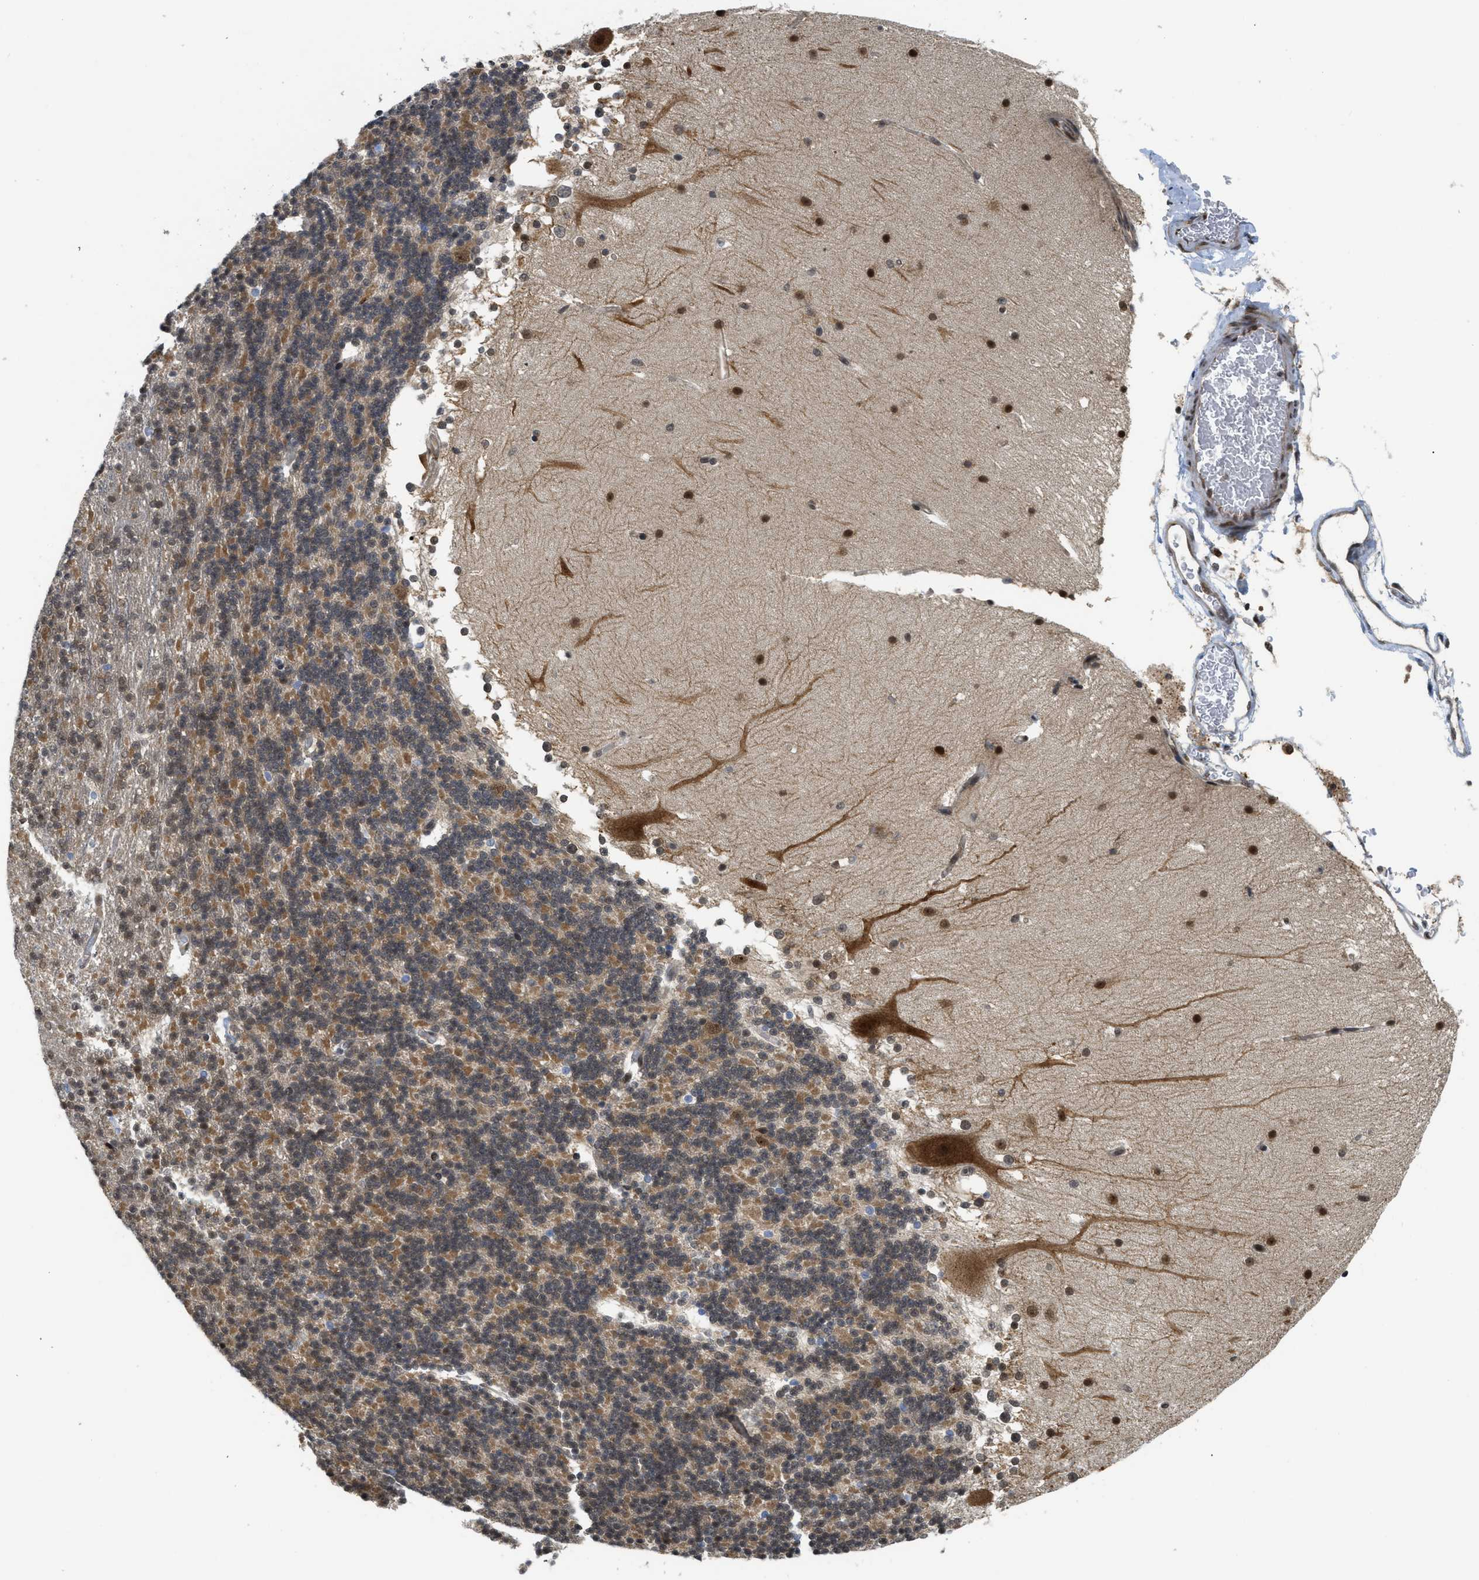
{"staining": {"intensity": "moderate", "quantity": "25%-75%", "location": "cytoplasmic/membranous"}, "tissue": "cerebellum", "cell_type": "Cells in granular layer", "image_type": "normal", "snomed": [{"axis": "morphology", "description": "Normal tissue, NOS"}, {"axis": "topography", "description": "Cerebellum"}], "caption": "IHC (DAB) staining of unremarkable cerebellum demonstrates moderate cytoplasmic/membranous protein positivity in approximately 25%-75% of cells in granular layer.", "gene": "TACC1", "patient": {"sex": "female", "age": 19}}